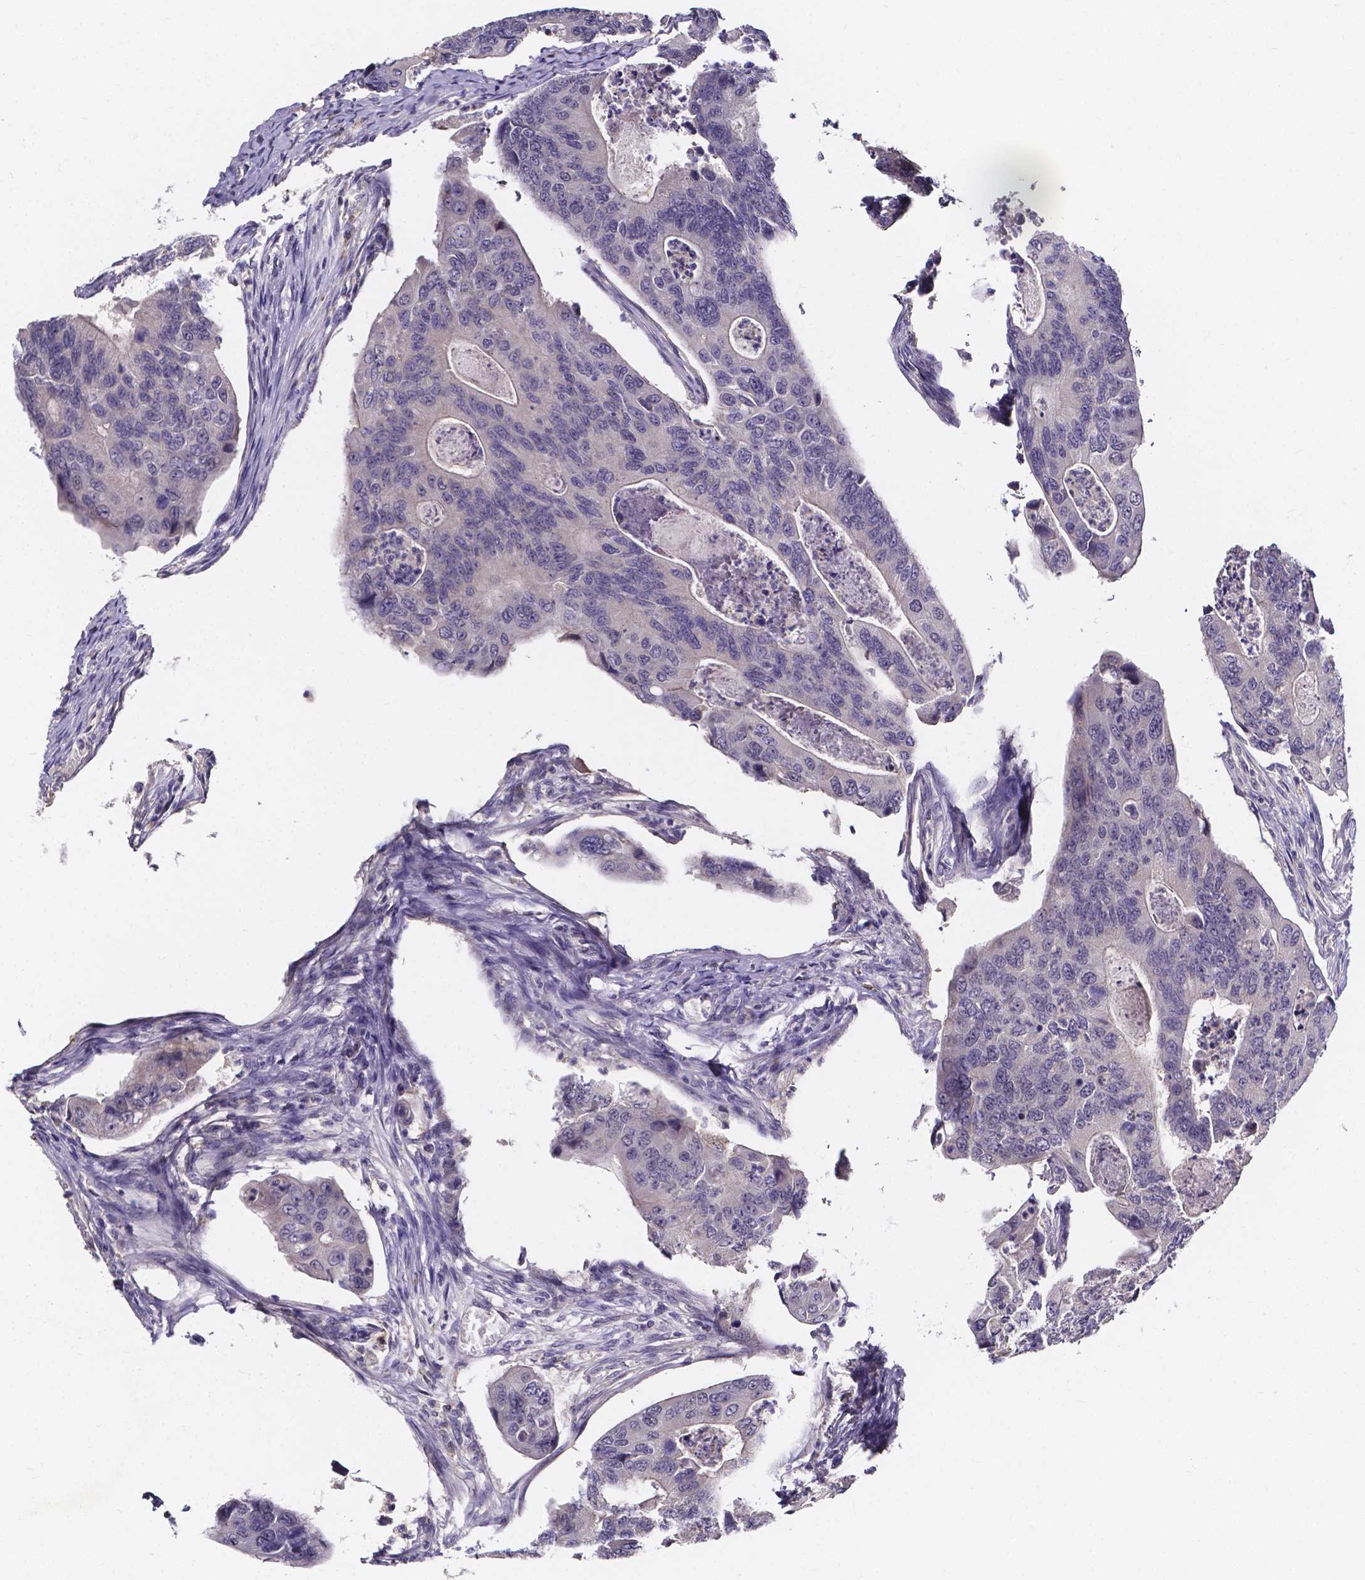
{"staining": {"intensity": "negative", "quantity": "none", "location": "none"}, "tissue": "colorectal cancer", "cell_type": "Tumor cells", "image_type": "cancer", "snomed": [{"axis": "morphology", "description": "Adenocarcinoma, NOS"}, {"axis": "topography", "description": "Colon"}], "caption": "Immunohistochemical staining of human colorectal cancer exhibits no significant positivity in tumor cells.", "gene": "SPOCD1", "patient": {"sex": "female", "age": 67}}